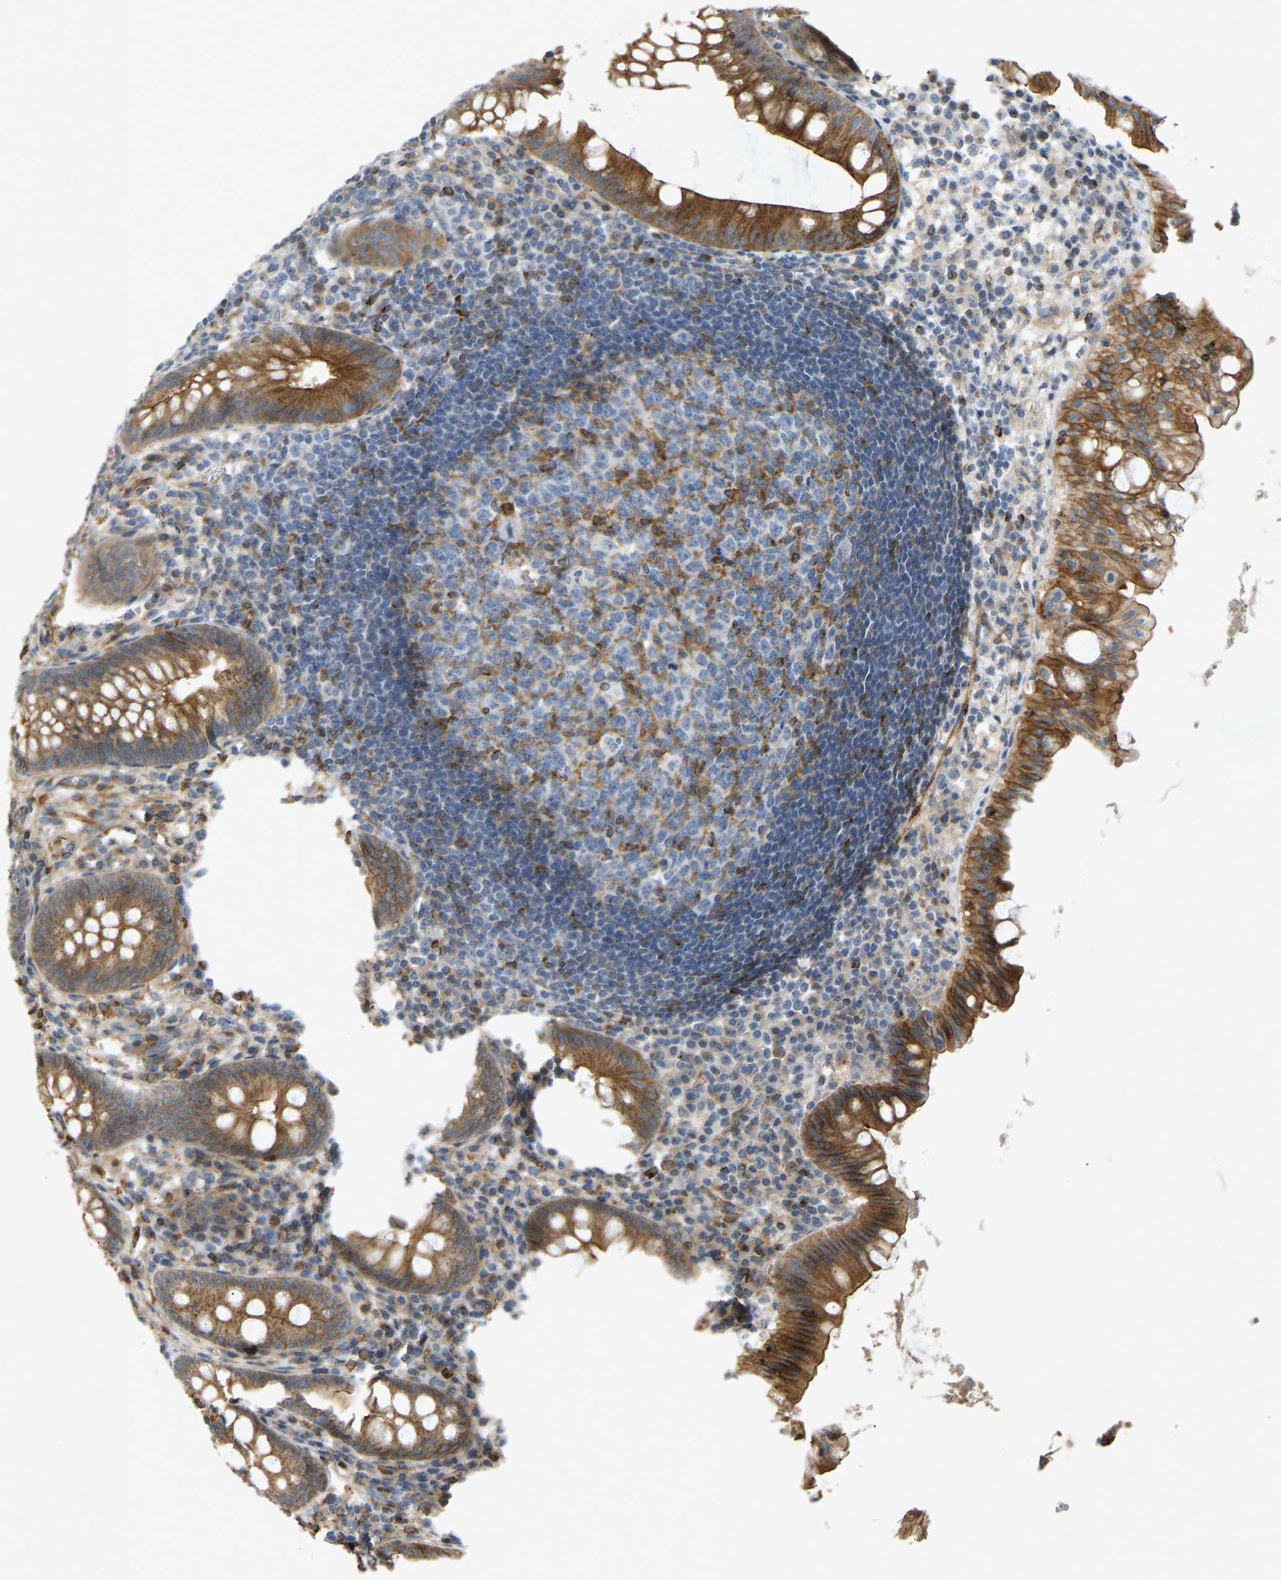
{"staining": {"intensity": "moderate", "quantity": ">75%", "location": "cytoplasmic/membranous"}, "tissue": "appendix", "cell_type": "Glandular cells", "image_type": "normal", "snomed": [{"axis": "morphology", "description": "Normal tissue, NOS"}, {"axis": "topography", "description": "Appendix"}], "caption": "Benign appendix was stained to show a protein in brown. There is medium levels of moderate cytoplasmic/membranous expression in about >75% of glandular cells.", "gene": "KIAA1671", "patient": {"sex": "male", "age": 56}}